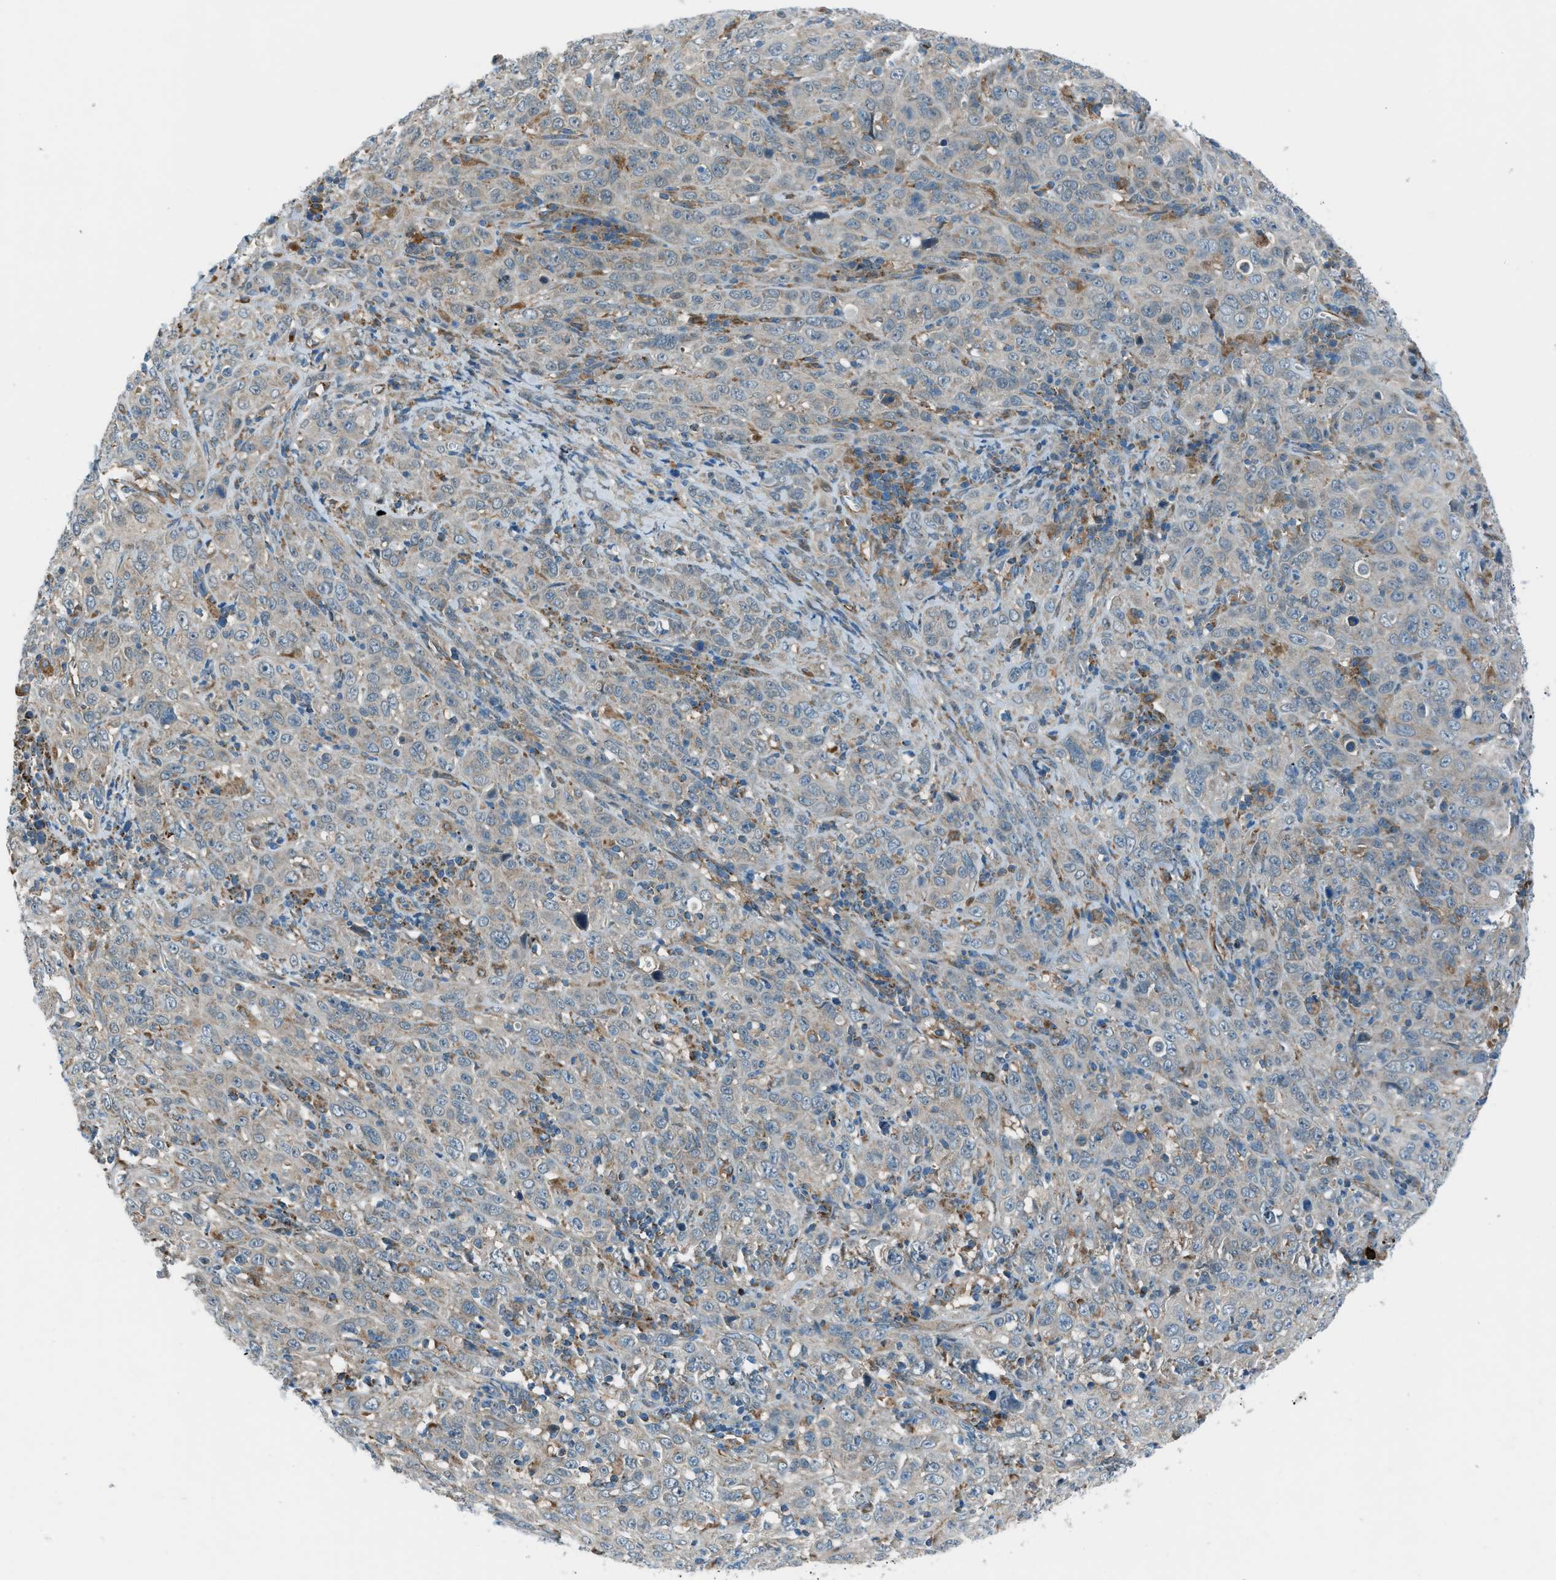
{"staining": {"intensity": "negative", "quantity": "none", "location": "none"}, "tissue": "cervical cancer", "cell_type": "Tumor cells", "image_type": "cancer", "snomed": [{"axis": "morphology", "description": "Squamous cell carcinoma, NOS"}, {"axis": "topography", "description": "Cervix"}], "caption": "The histopathology image exhibits no significant expression in tumor cells of cervical cancer.", "gene": "PIGG", "patient": {"sex": "female", "age": 46}}